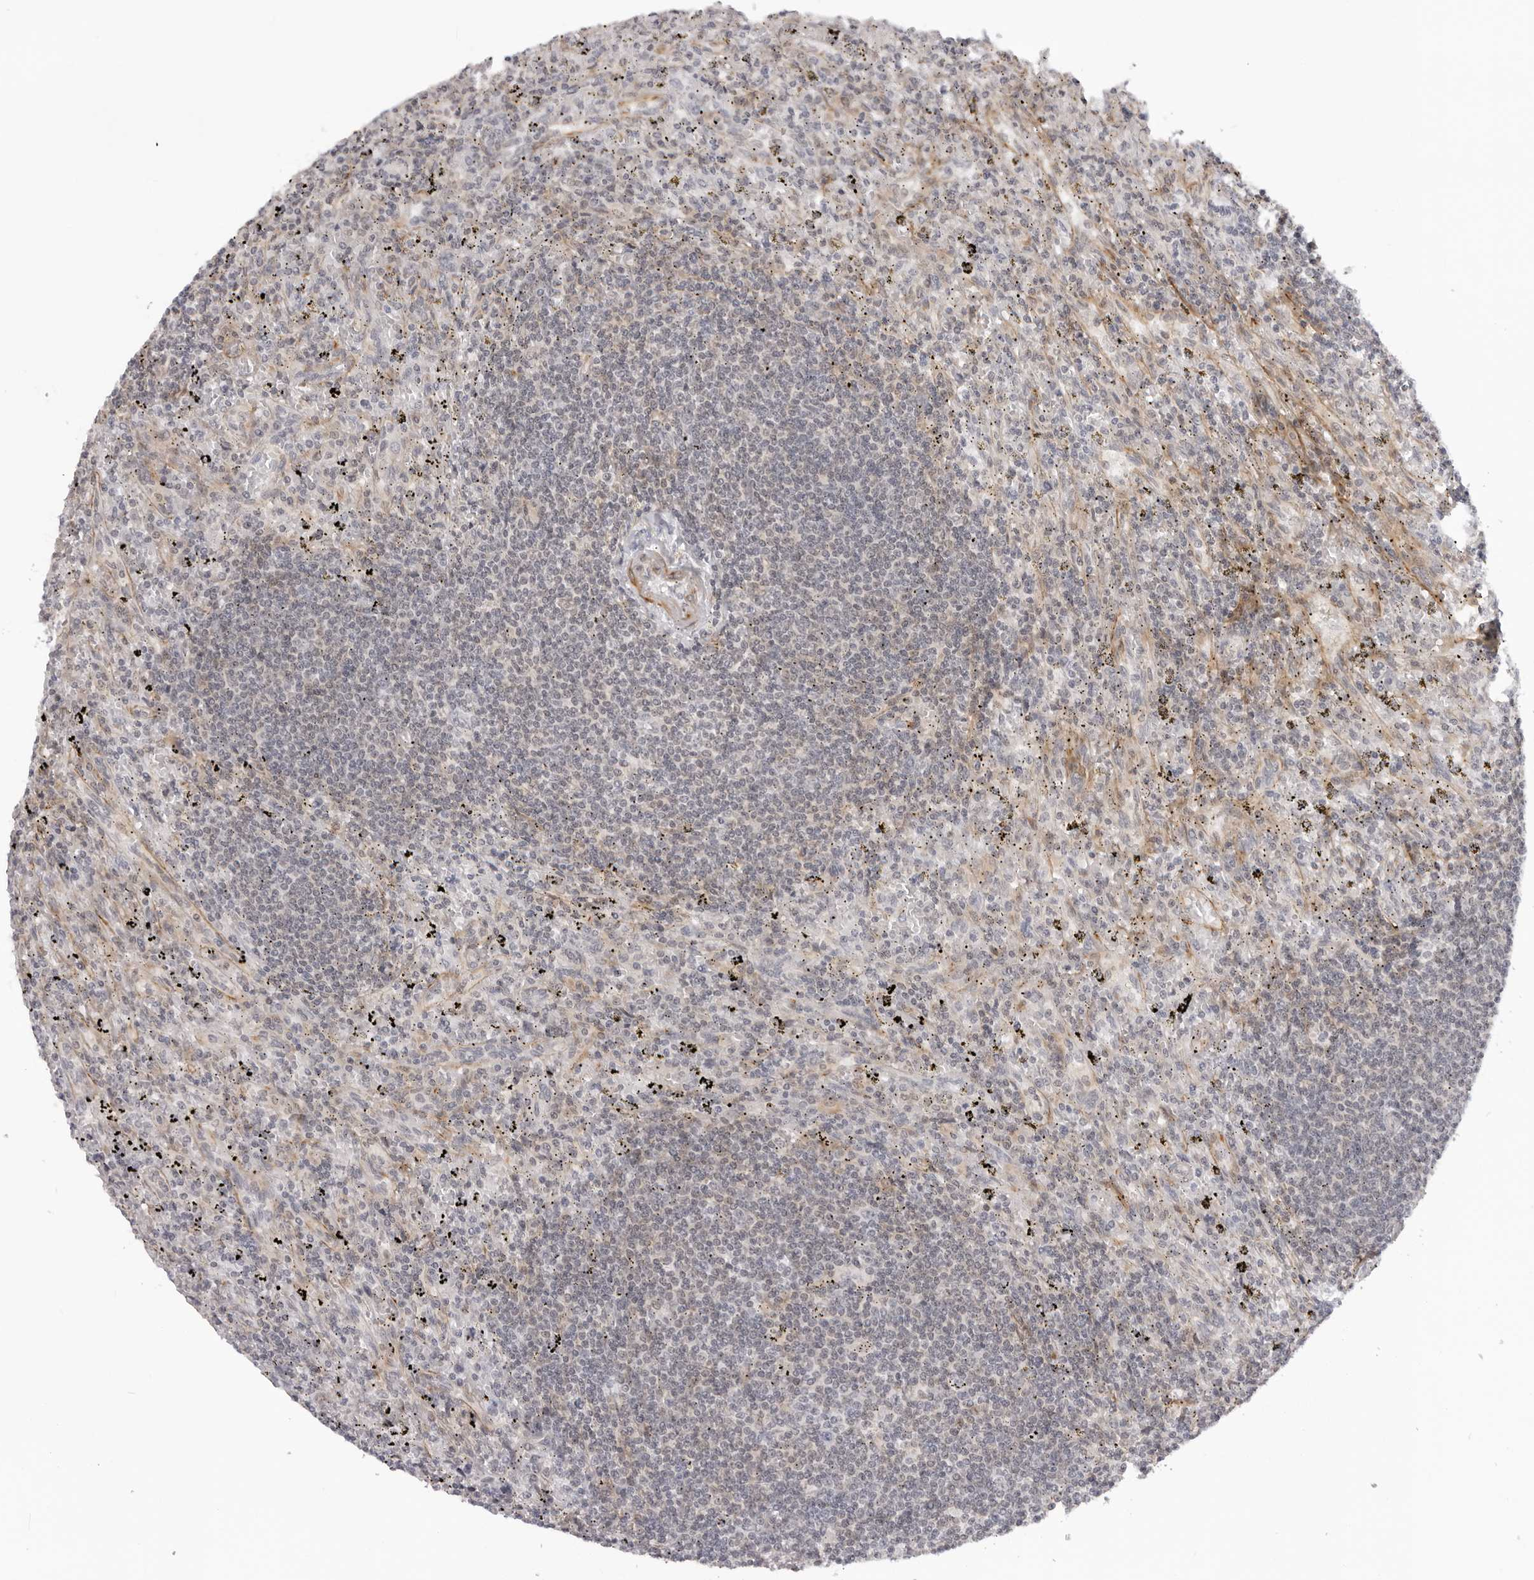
{"staining": {"intensity": "negative", "quantity": "none", "location": "none"}, "tissue": "lymphoma", "cell_type": "Tumor cells", "image_type": "cancer", "snomed": [{"axis": "morphology", "description": "Malignant lymphoma, non-Hodgkin's type, Low grade"}, {"axis": "topography", "description": "Spleen"}], "caption": "A high-resolution image shows immunohistochemistry (IHC) staining of malignant lymphoma, non-Hodgkin's type (low-grade), which reveals no significant positivity in tumor cells.", "gene": "SRGAP2", "patient": {"sex": "male", "age": 76}}